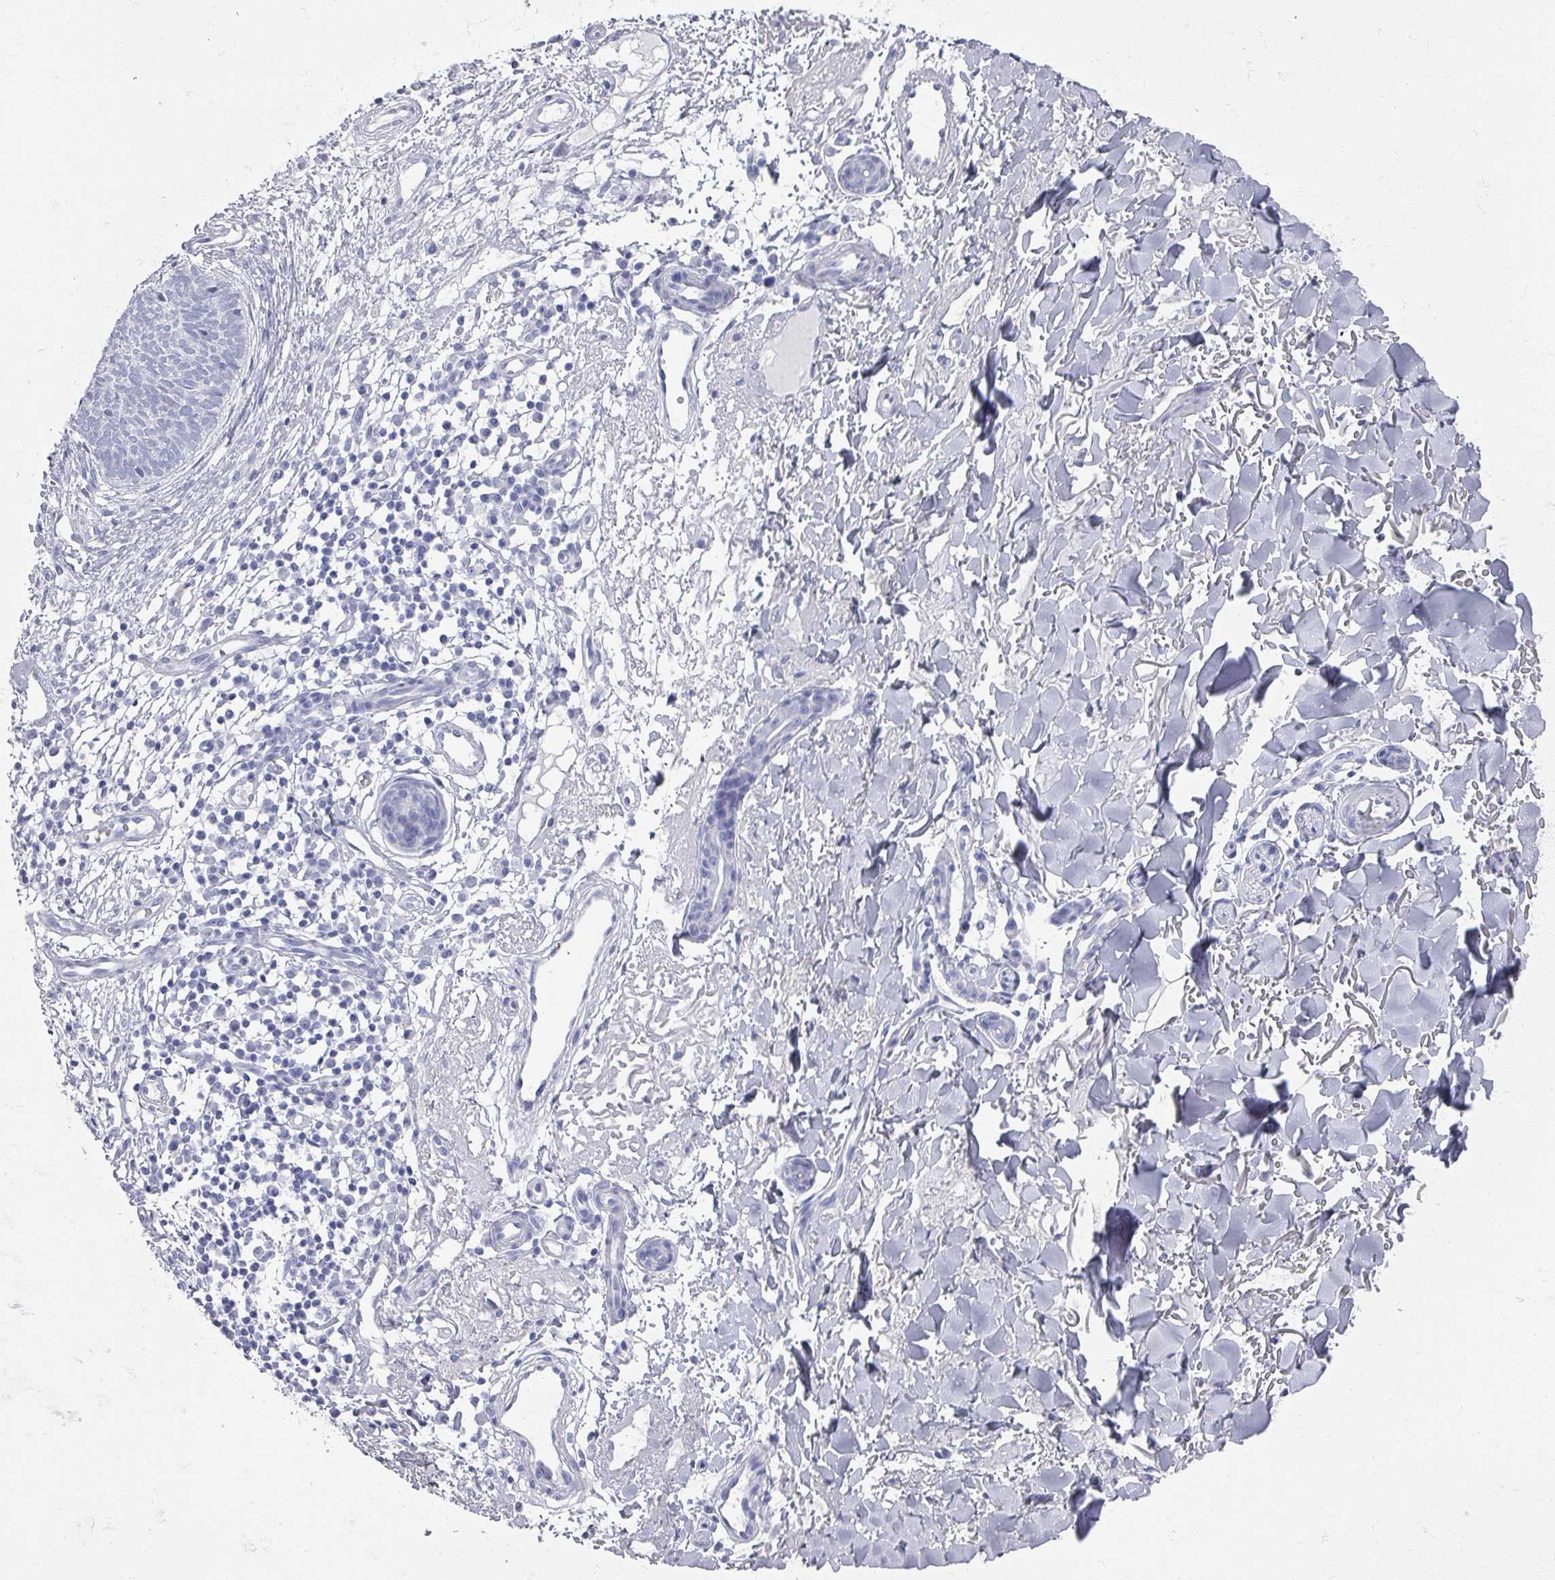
{"staining": {"intensity": "negative", "quantity": "none", "location": "none"}, "tissue": "skin cancer", "cell_type": "Tumor cells", "image_type": "cancer", "snomed": [{"axis": "morphology", "description": "Basal cell carcinoma"}, {"axis": "topography", "description": "Skin"}], "caption": "The IHC histopathology image has no significant staining in tumor cells of skin cancer tissue. (Immunohistochemistry, brightfield microscopy, high magnification).", "gene": "OMG", "patient": {"sex": "male", "age": 84}}